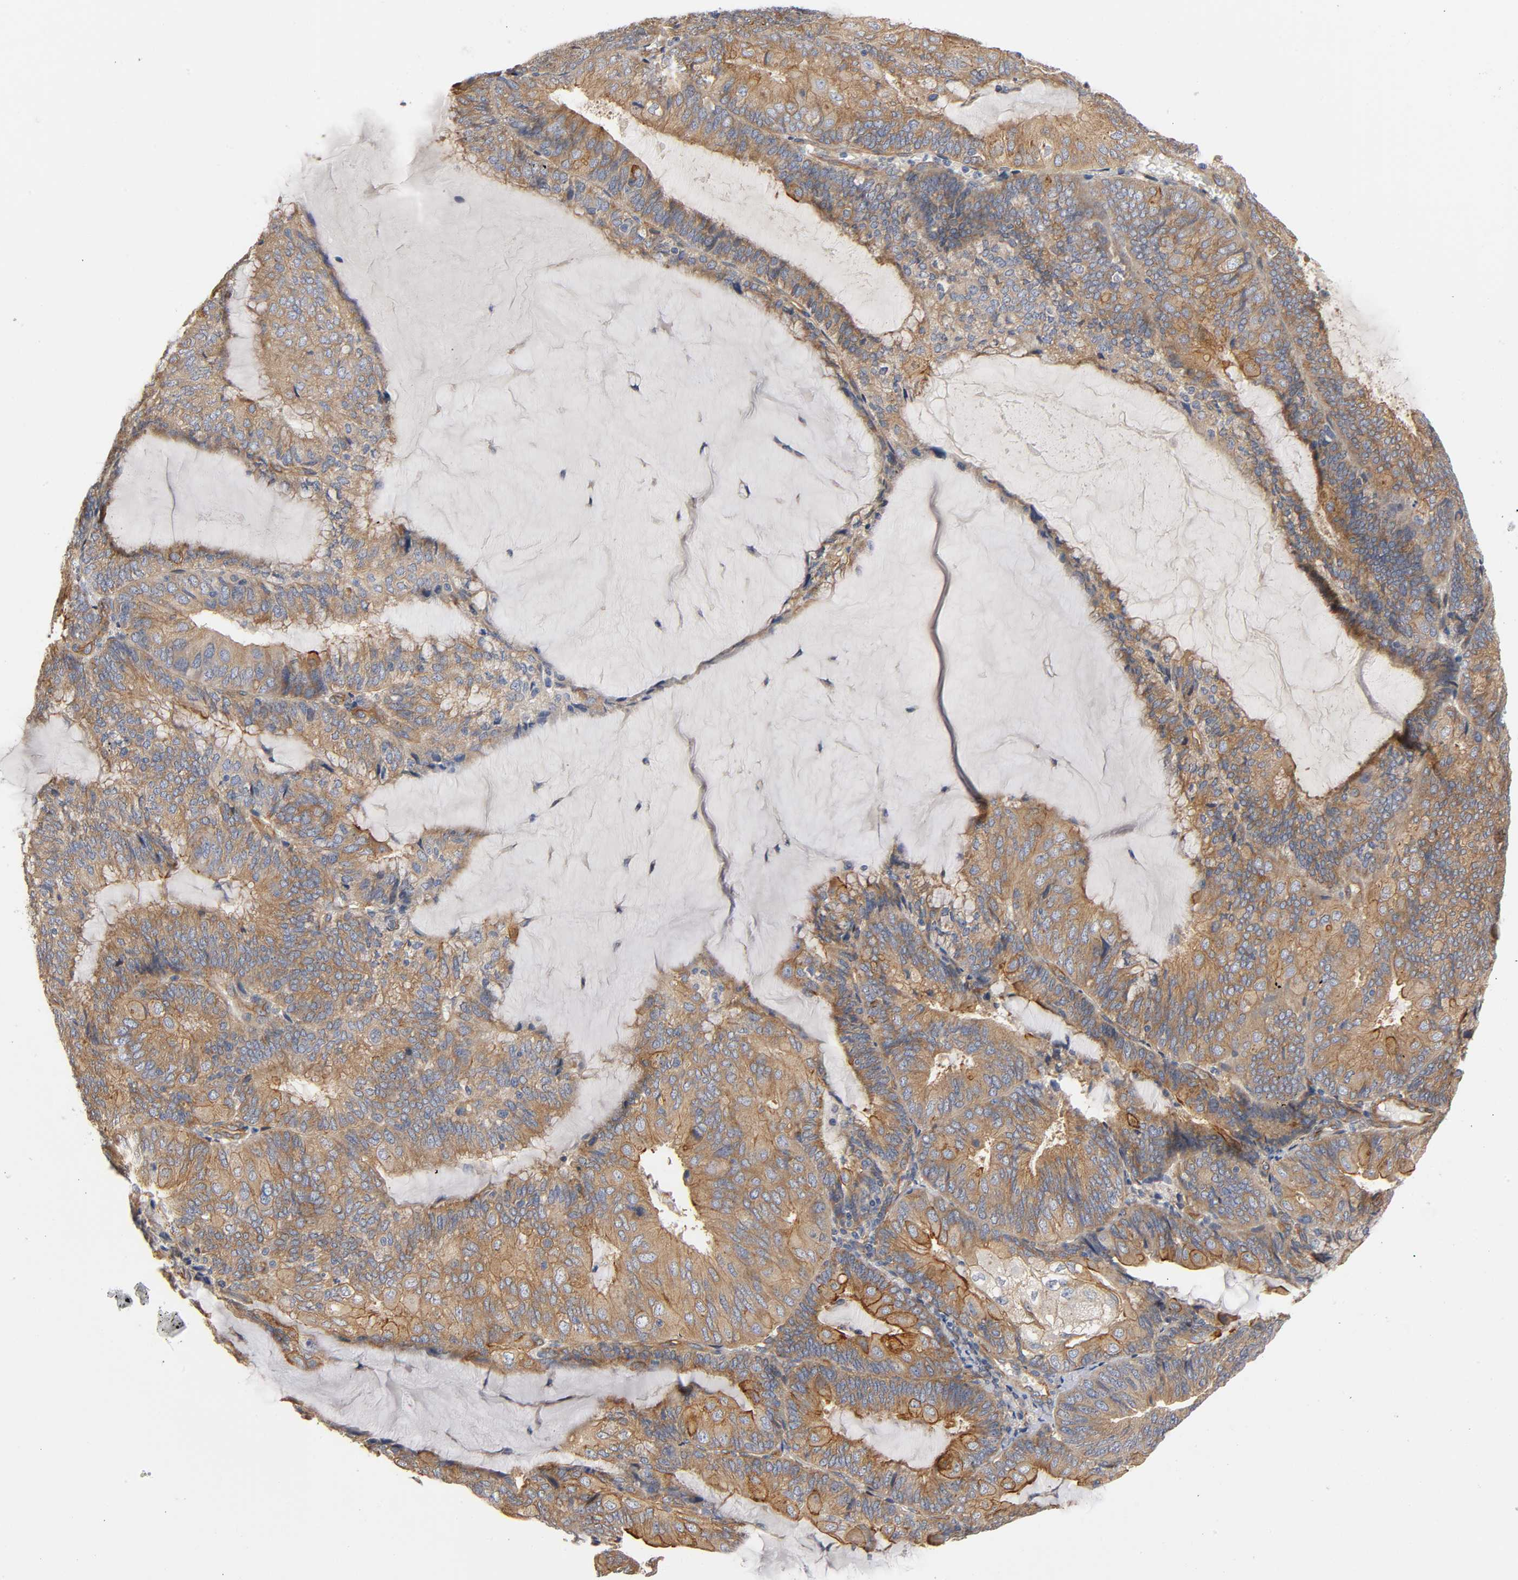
{"staining": {"intensity": "moderate", "quantity": ">75%", "location": "cytoplasmic/membranous"}, "tissue": "endometrial cancer", "cell_type": "Tumor cells", "image_type": "cancer", "snomed": [{"axis": "morphology", "description": "Adenocarcinoma, NOS"}, {"axis": "topography", "description": "Endometrium"}], "caption": "A medium amount of moderate cytoplasmic/membranous staining is present in approximately >75% of tumor cells in adenocarcinoma (endometrial) tissue.", "gene": "MARS1", "patient": {"sex": "female", "age": 81}}